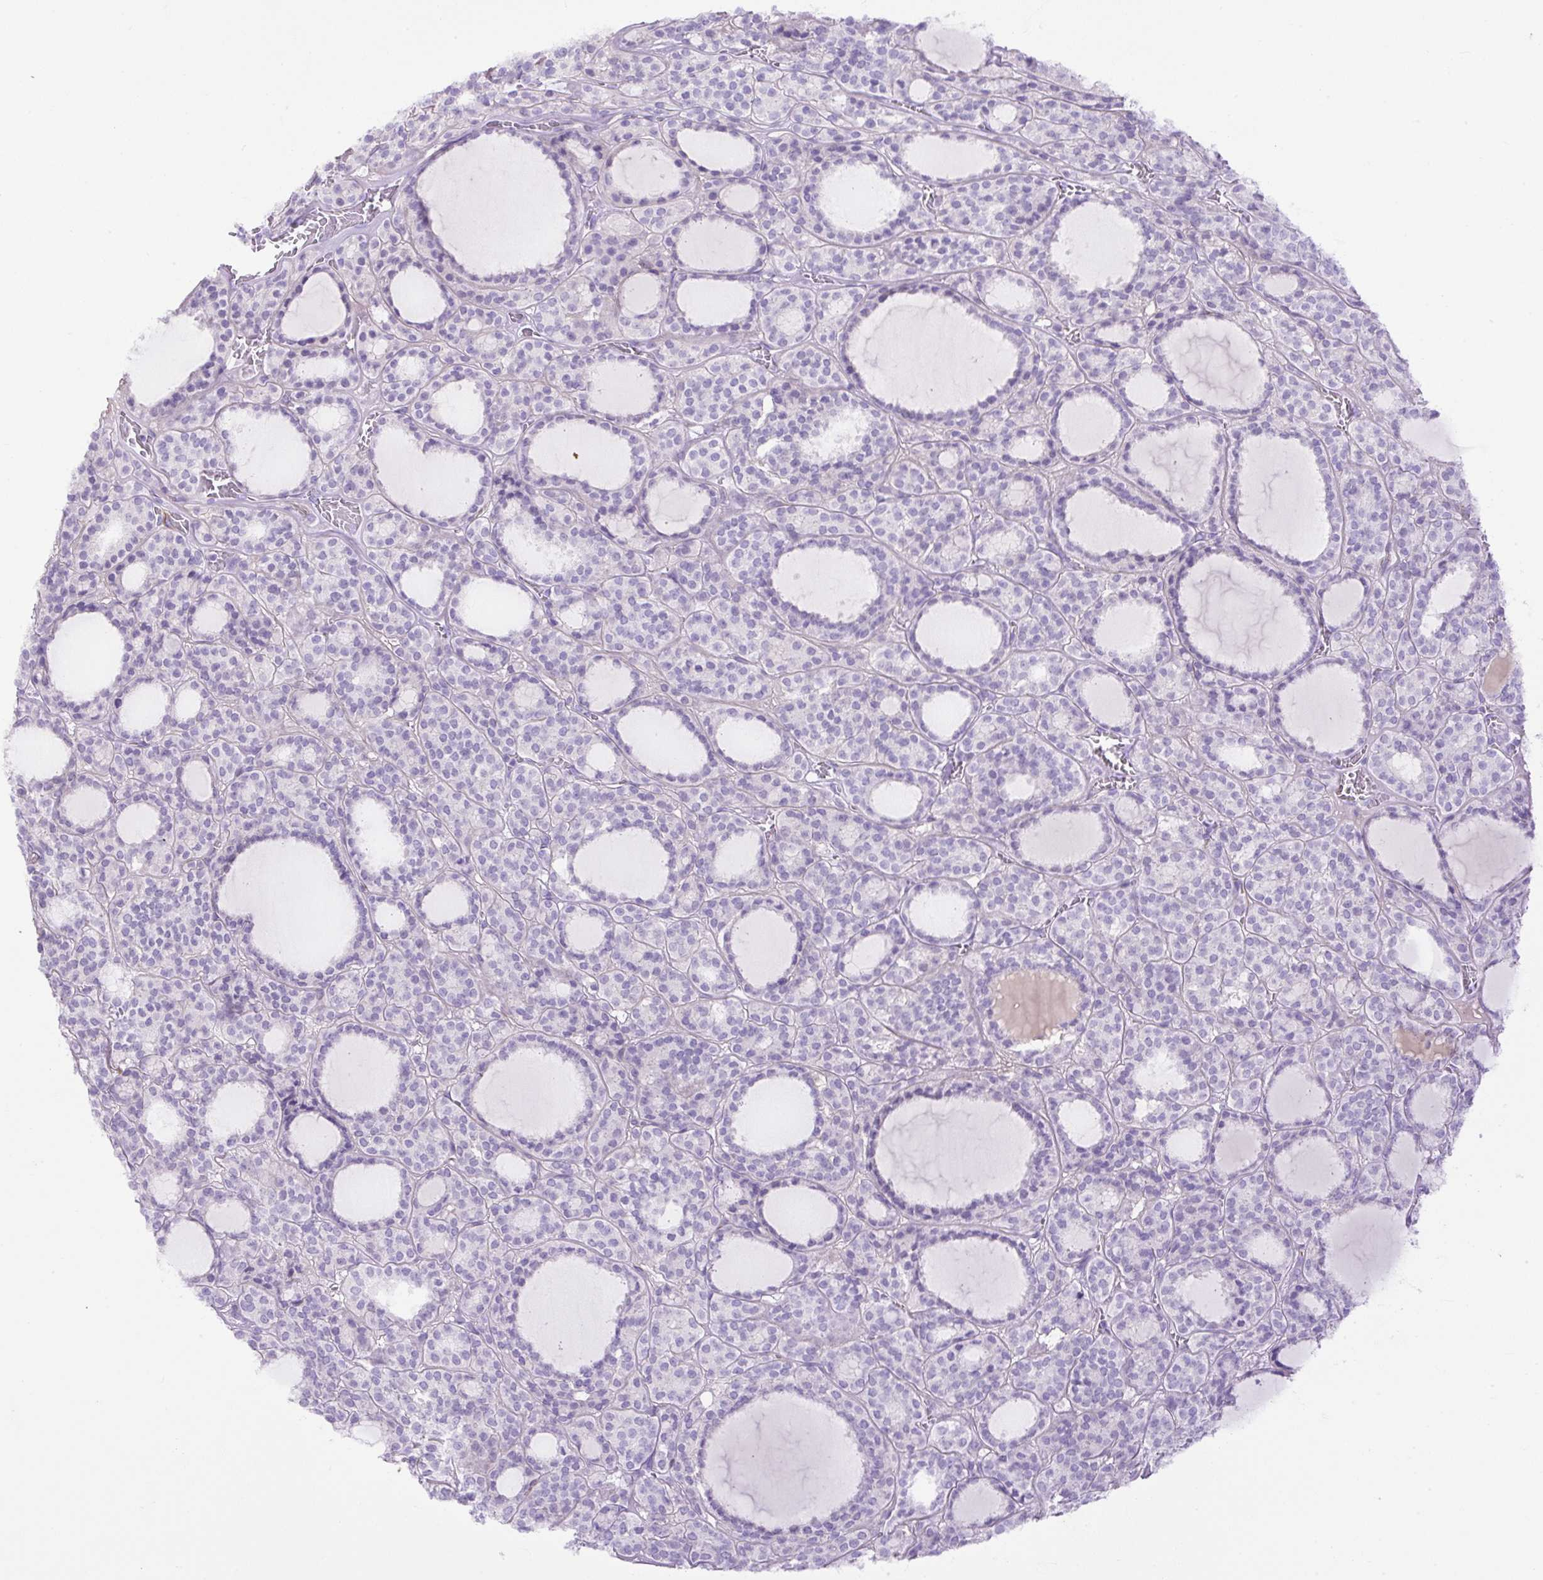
{"staining": {"intensity": "negative", "quantity": "none", "location": "none"}, "tissue": "thyroid cancer", "cell_type": "Tumor cells", "image_type": "cancer", "snomed": [{"axis": "morphology", "description": "Follicular adenoma carcinoma, NOS"}, {"axis": "topography", "description": "Thyroid gland"}], "caption": "Immunohistochemistry histopathology image of neoplastic tissue: thyroid cancer stained with DAB (3,3'-diaminobenzidine) demonstrates no significant protein staining in tumor cells.", "gene": "SPTBN5", "patient": {"sex": "female", "age": 63}}